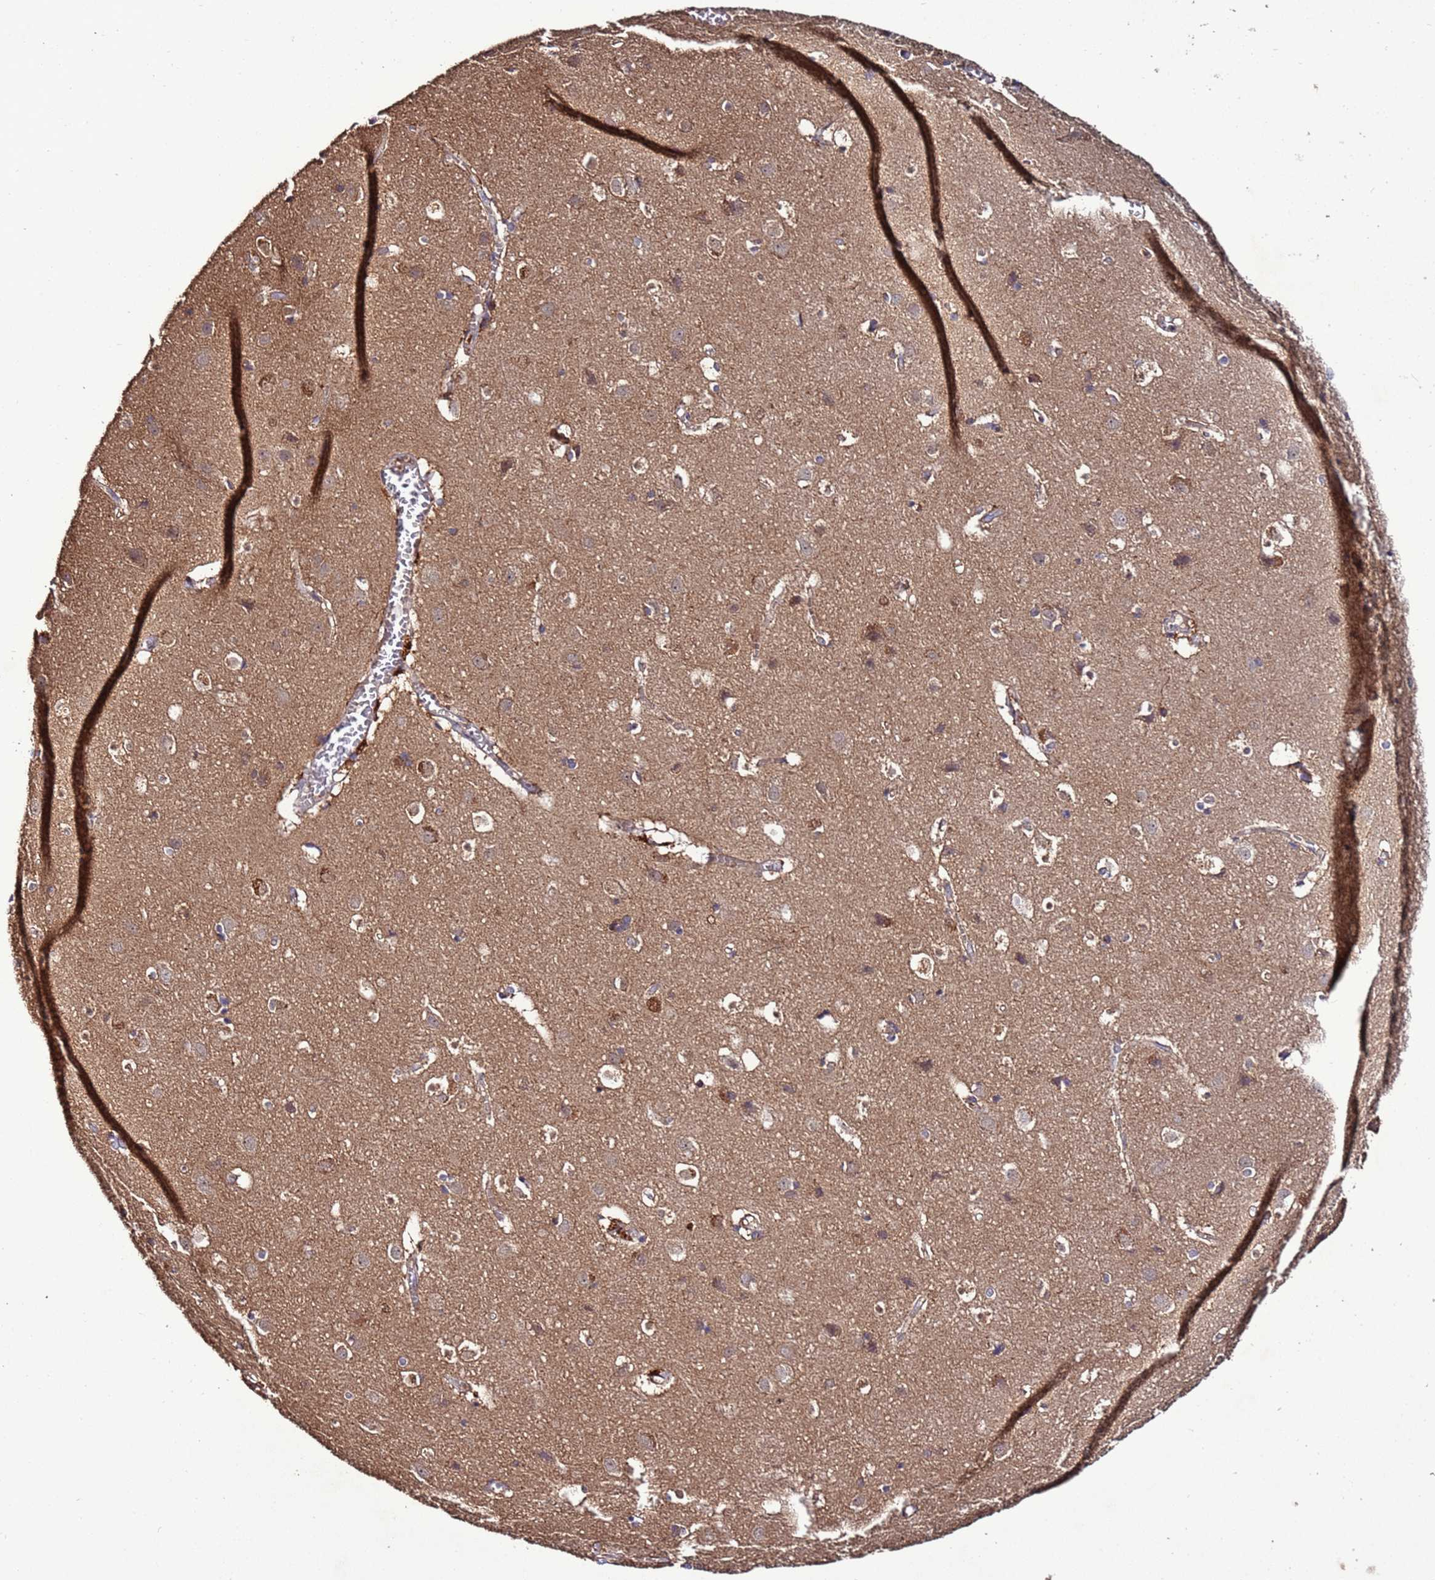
{"staining": {"intensity": "moderate", "quantity": "<25%", "location": "cytoplasmic/membranous"}, "tissue": "cerebral cortex", "cell_type": "Endothelial cells", "image_type": "normal", "snomed": [{"axis": "morphology", "description": "Normal tissue, NOS"}, {"axis": "topography", "description": "Cerebral cortex"}], "caption": "A high-resolution photomicrograph shows IHC staining of benign cerebral cortex, which exhibits moderate cytoplasmic/membranous positivity in approximately <25% of endothelial cells. (brown staining indicates protein expression, while blue staining denotes nuclei).", "gene": "RPS15A", "patient": {"sex": "male", "age": 54}}